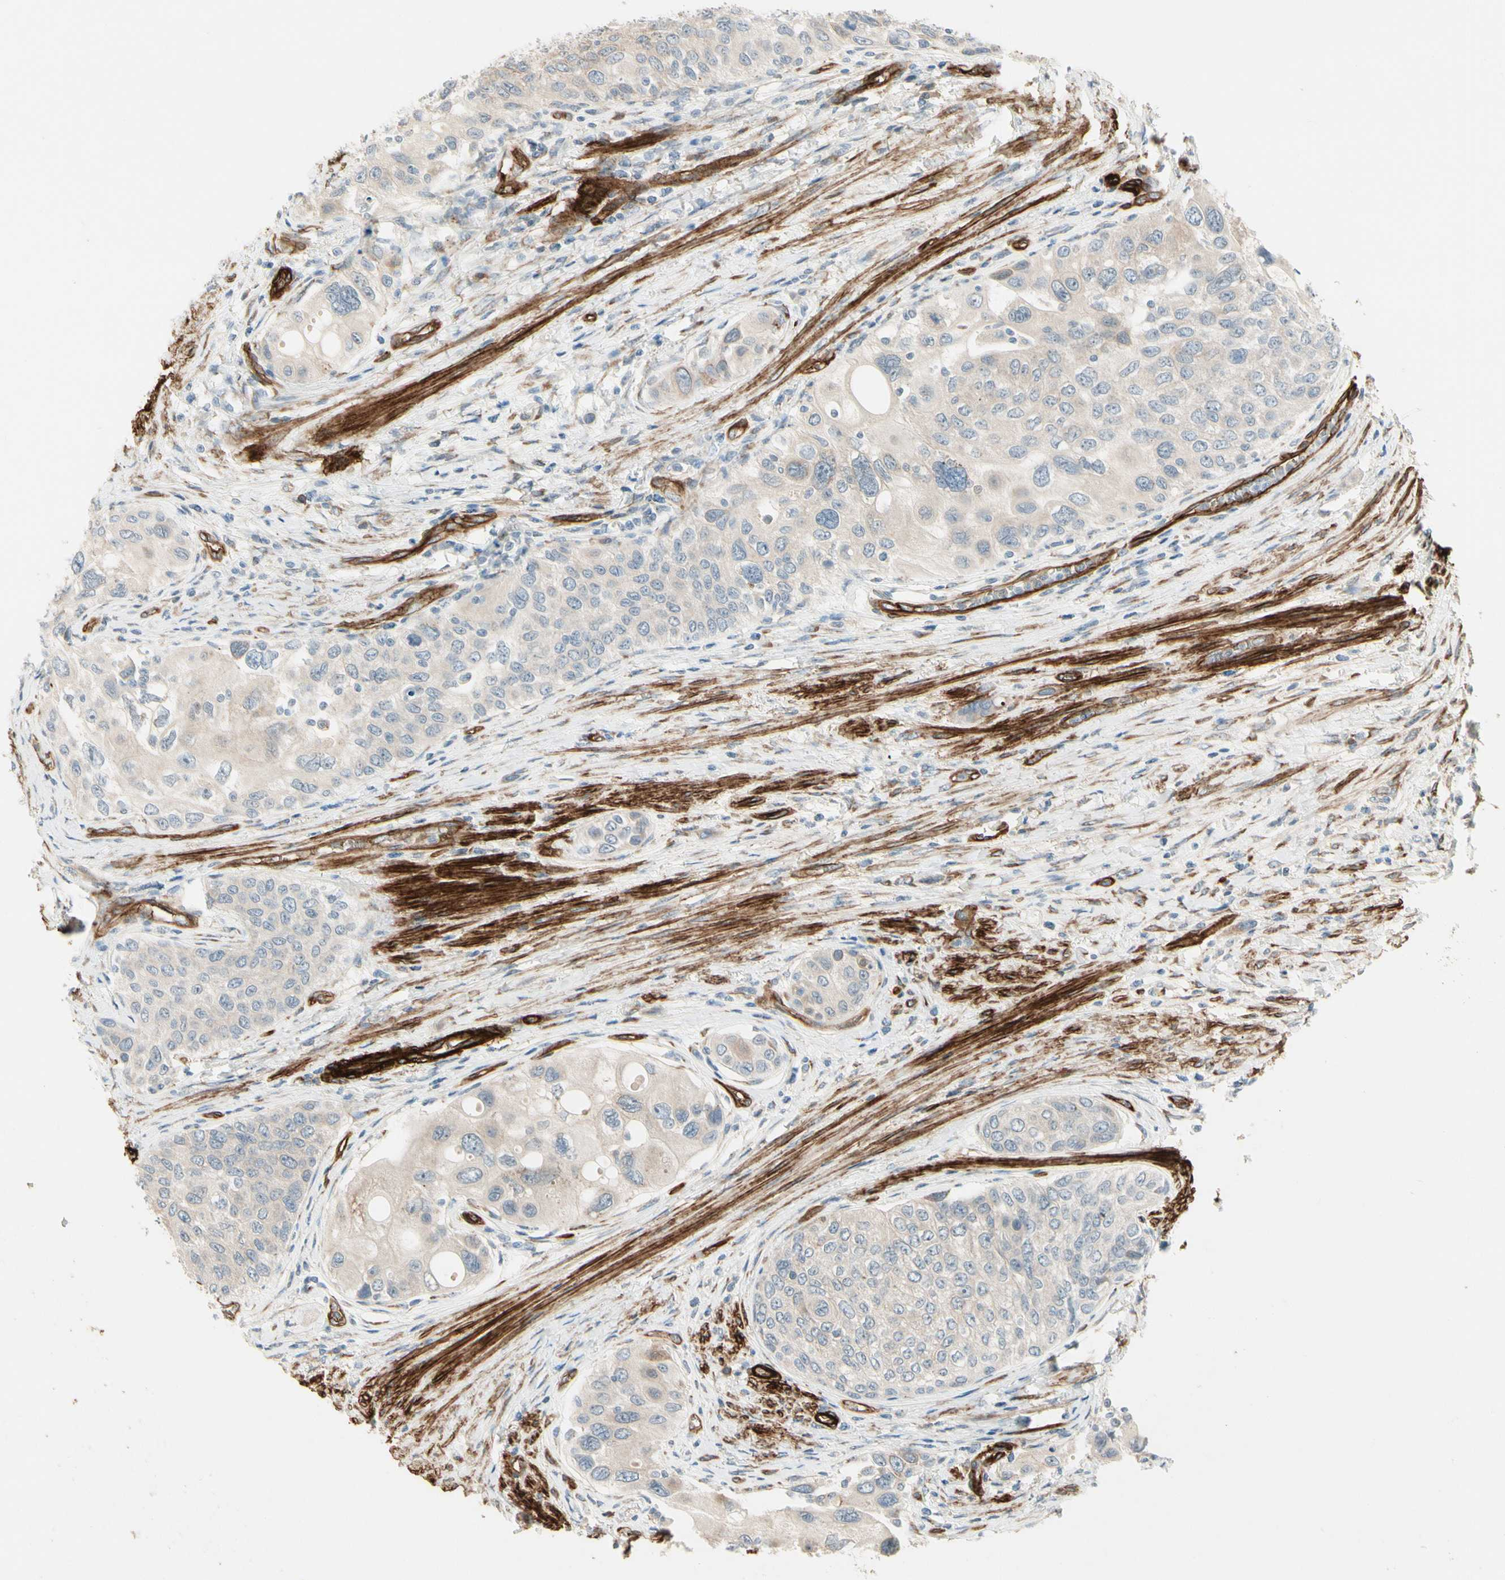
{"staining": {"intensity": "negative", "quantity": "none", "location": "none"}, "tissue": "urothelial cancer", "cell_type": "Tumor cells", "image_type": "cancer", "snomed": [{"axis": "morphology", "description": "Urothelial carcinoma, High grade"}, {"axis": "topography", "description": "Urinary bladder"}], "caption": "IHC histopathology image of neoplastic tissue: urothelial carcinoma (high-grade) stained with DAB exhibits no significant protein expression in tumor cells.", "gene": "MCAM", "patient": {"sex": "female", "age": 56}}